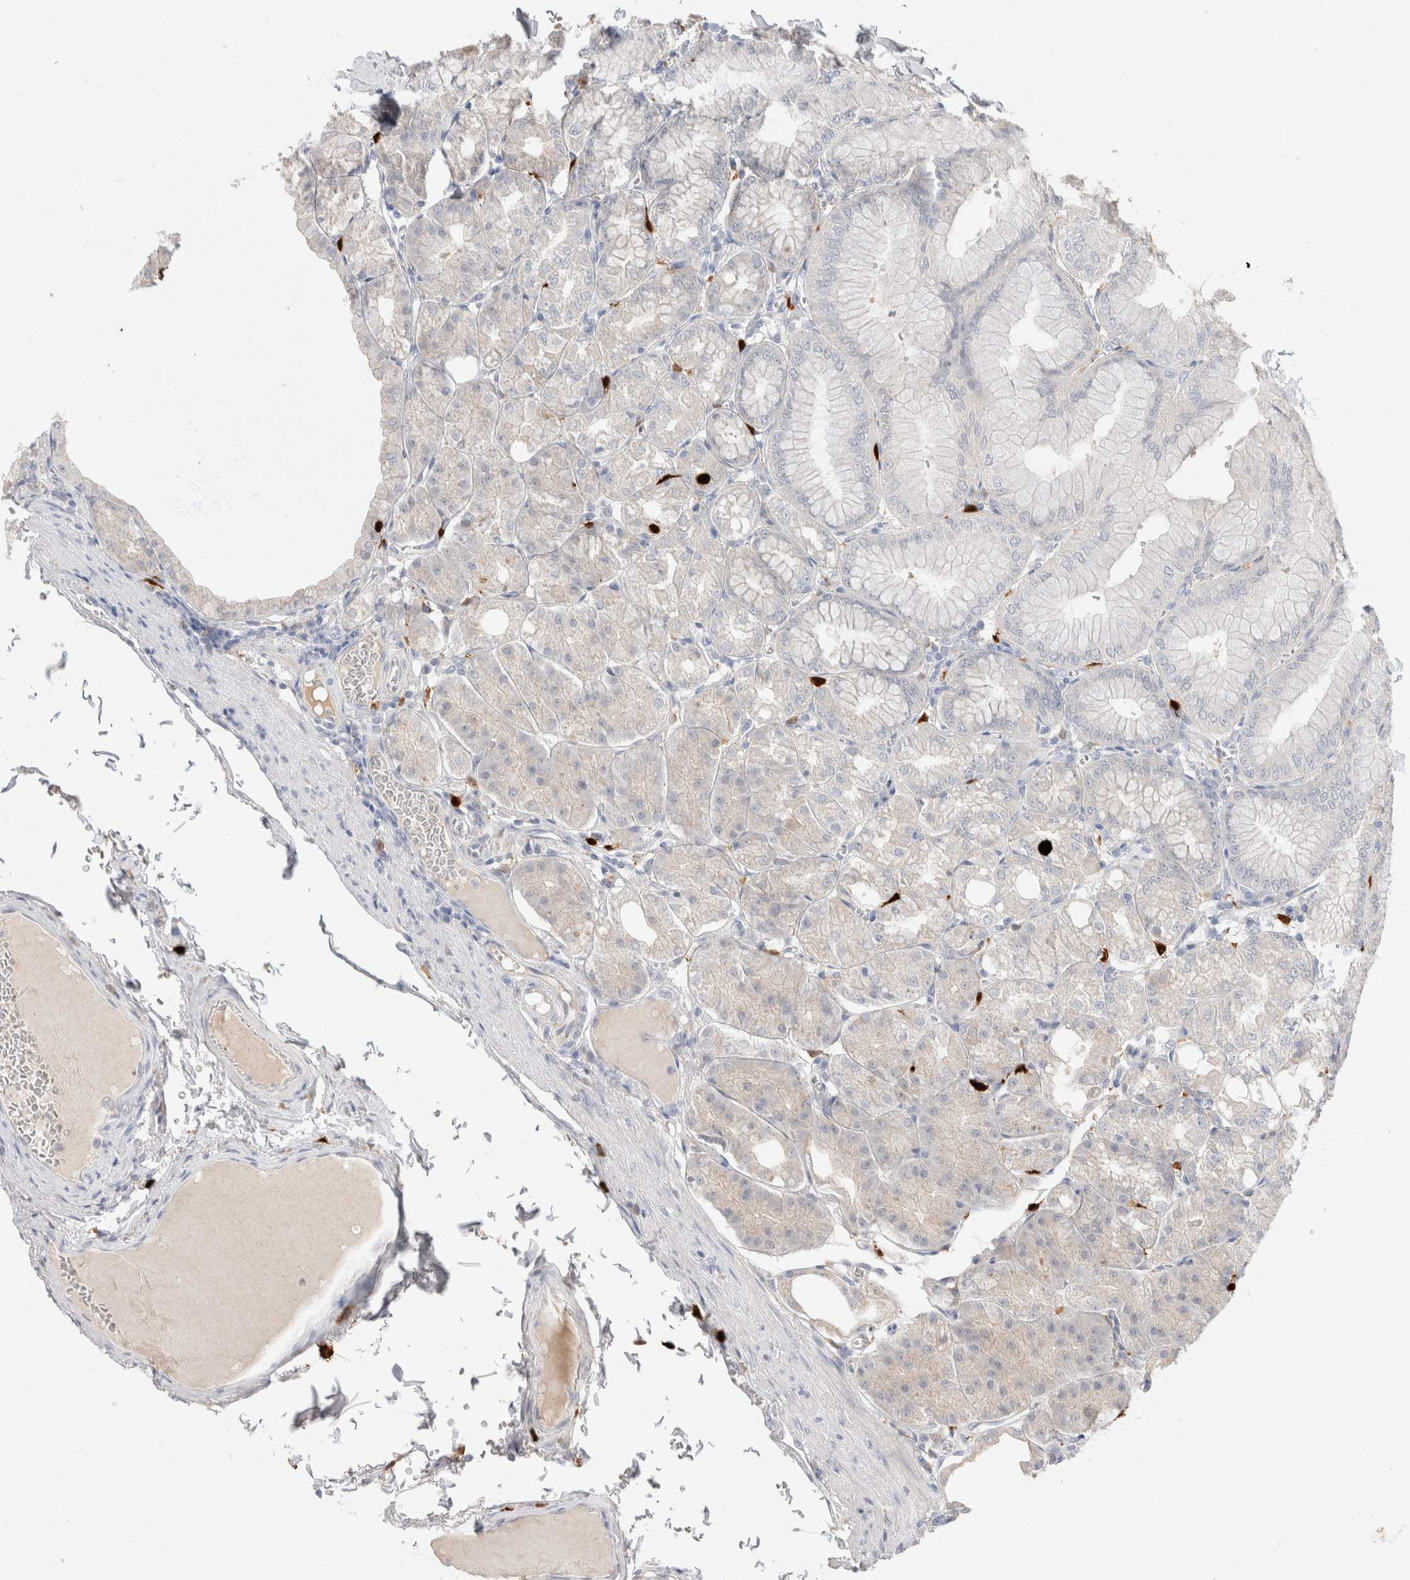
{"staining": {"intensity": "negative", "quantity": "none", "location": "none"}, "tissue": "stomach", "cell_type": "Glandular cells", "image_type": "normal", "snomed": [{"axis": "morphology", "description": "Normal tissue, NOS"}, {"axis": "topography", "description": "Stomach, lower"}], "caption": "The histopathology image exhibits no staining of glandular cells in unremarkable stomach.", "gene": "HPGDS", "patient": {"sex": "male", "age": 71}}